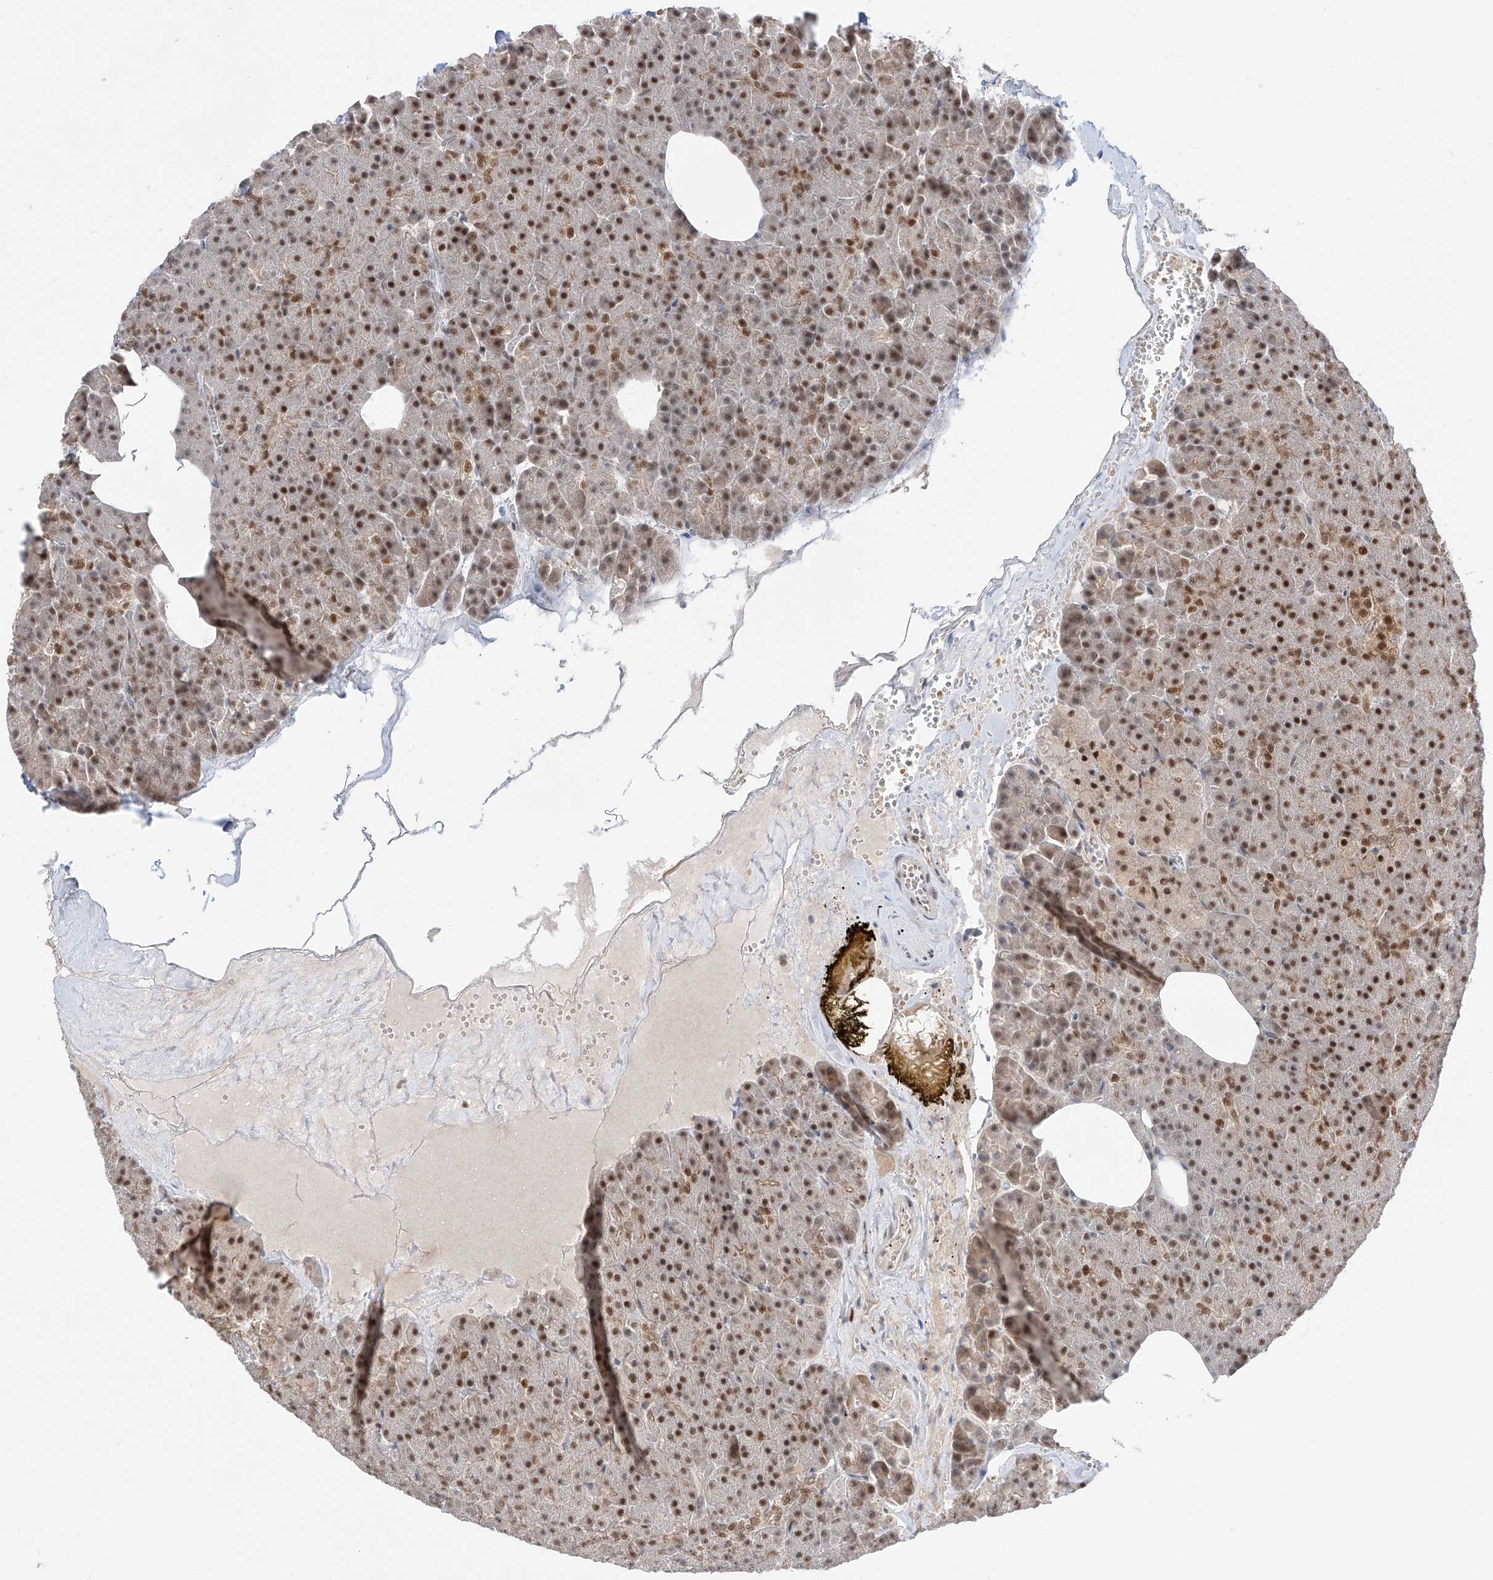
{"staining": {"intensity": "strong", "quantity": ">75%", "location": "nuclear"}, "tissue": "pancreas", "cell_type": "Exocrine glandular cells", "image_type": "normal", "snomed": [{"axis": "morphology", "description": "Normal tissue, NOS"}, {"axis": "morphology", "description": "Carcinoid, malignant, NOS"}, {"axis": "topography", "description": "Pancreas"}], "caption": "Immunohistochemical staining of benign pancreas reveals >75% levels of strong nuclear protein staining in approximately >75% of exocrine glandular cells. (Brightfield microscopy of DAB IHC at high magnification).", "gene": "POGK", "patient": {"sex": "female", "age": 35}}